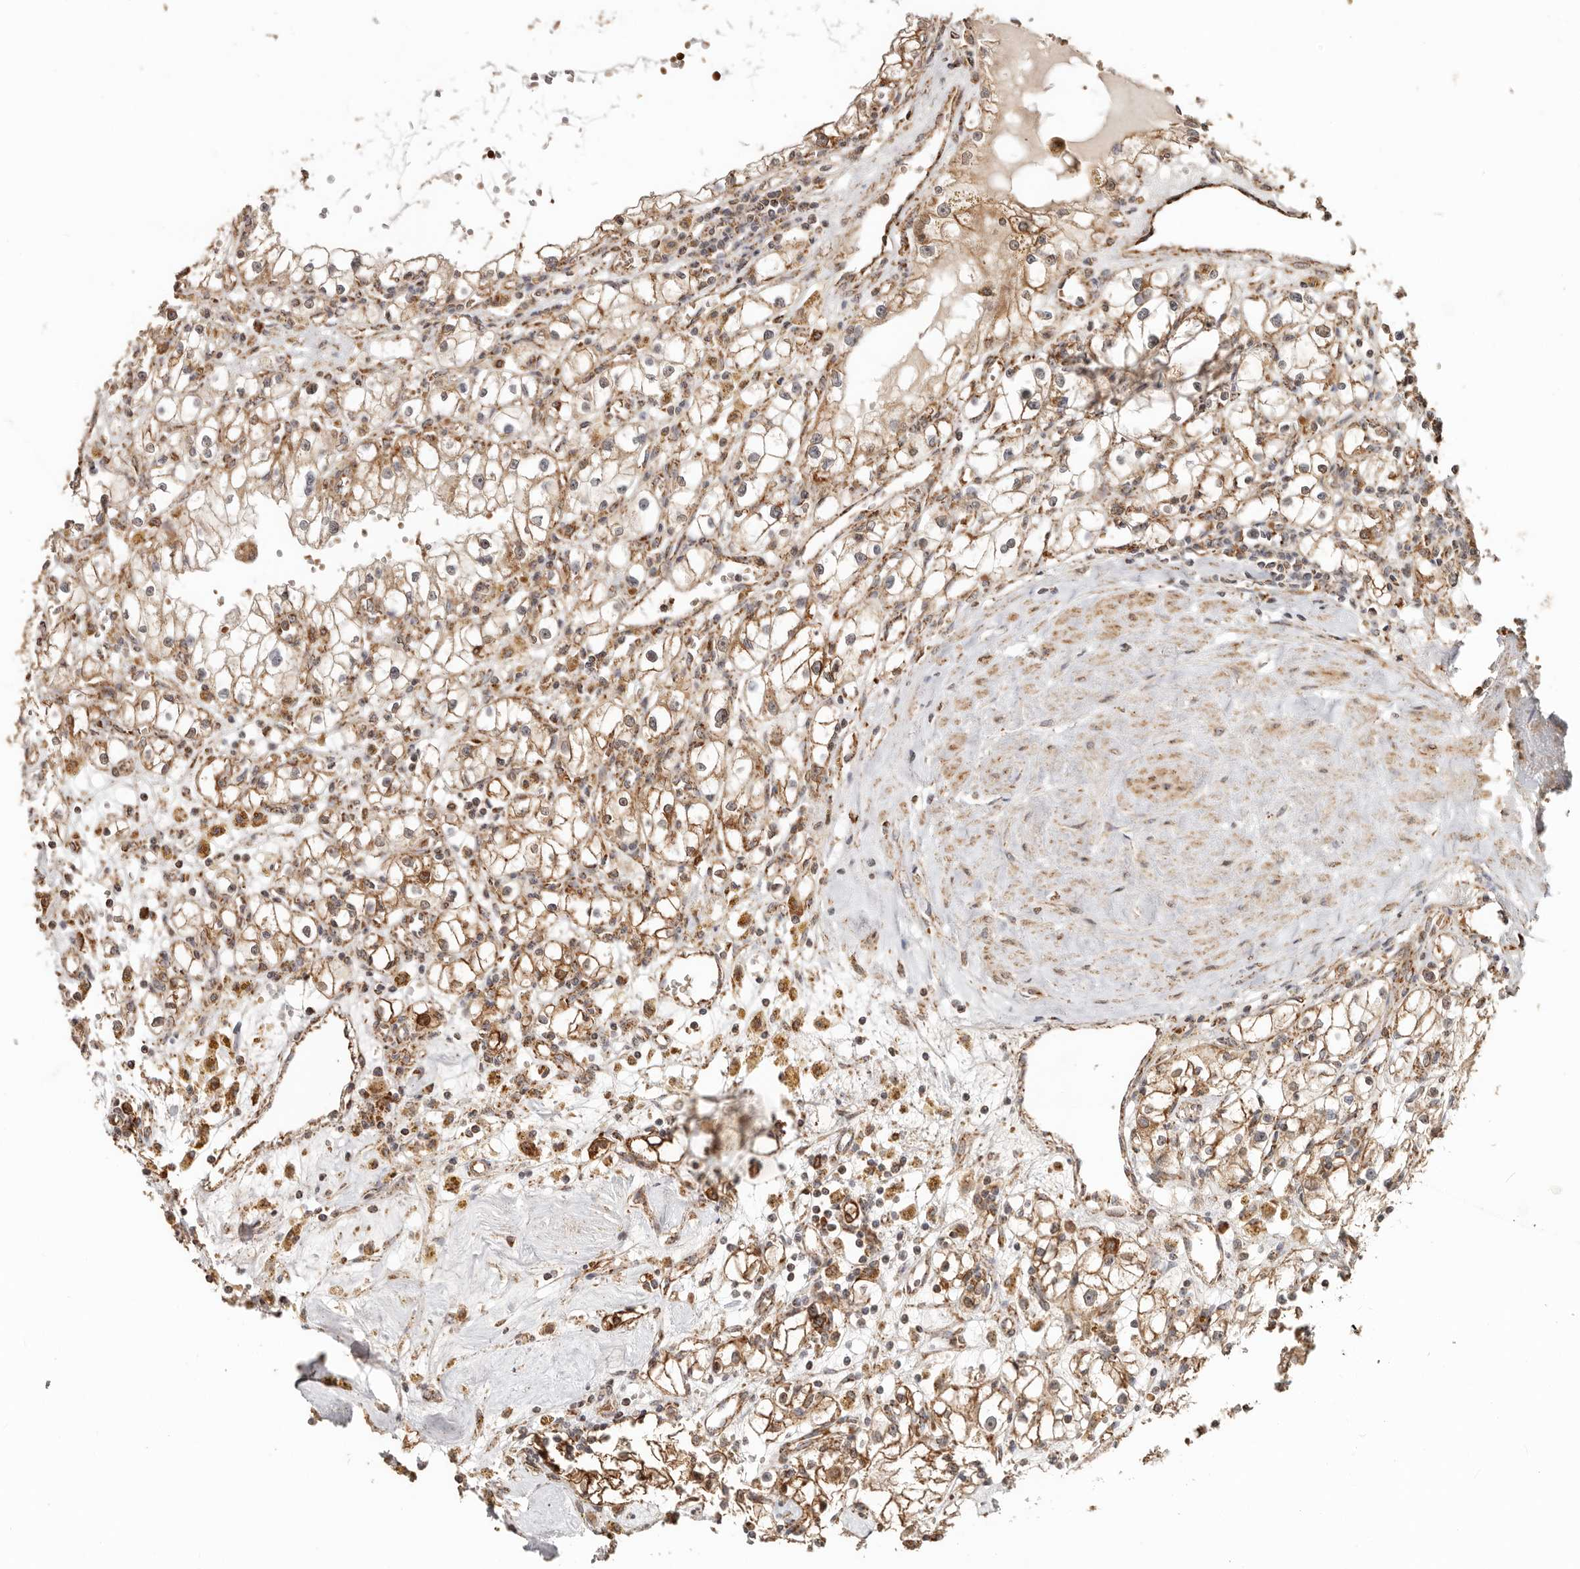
{"staining": {"intensity": "moderate", "quantity": ">75%", "location": "cytoplasmic/membranous"}, "tissue": "renal cancer", "cell_type": "Tumor cells", "image_type": "cancer", "snomed": [{"axis": "morphology", "description": "Adenocarcinoma, NOS"}, {"axis": "topography", "description": "Kidney"}], "caption": "Immunohistochemical staining of renal adenocarcinoma reveals medium levels of moderate cytoplasmic/membranous staining in about >75% of tumor cells. Immunohistochemistry stains the protein in brown and the nuclei are stained blue.", "gene": "NDUFB11", "patient": {"sex": "male", "age": 56}}